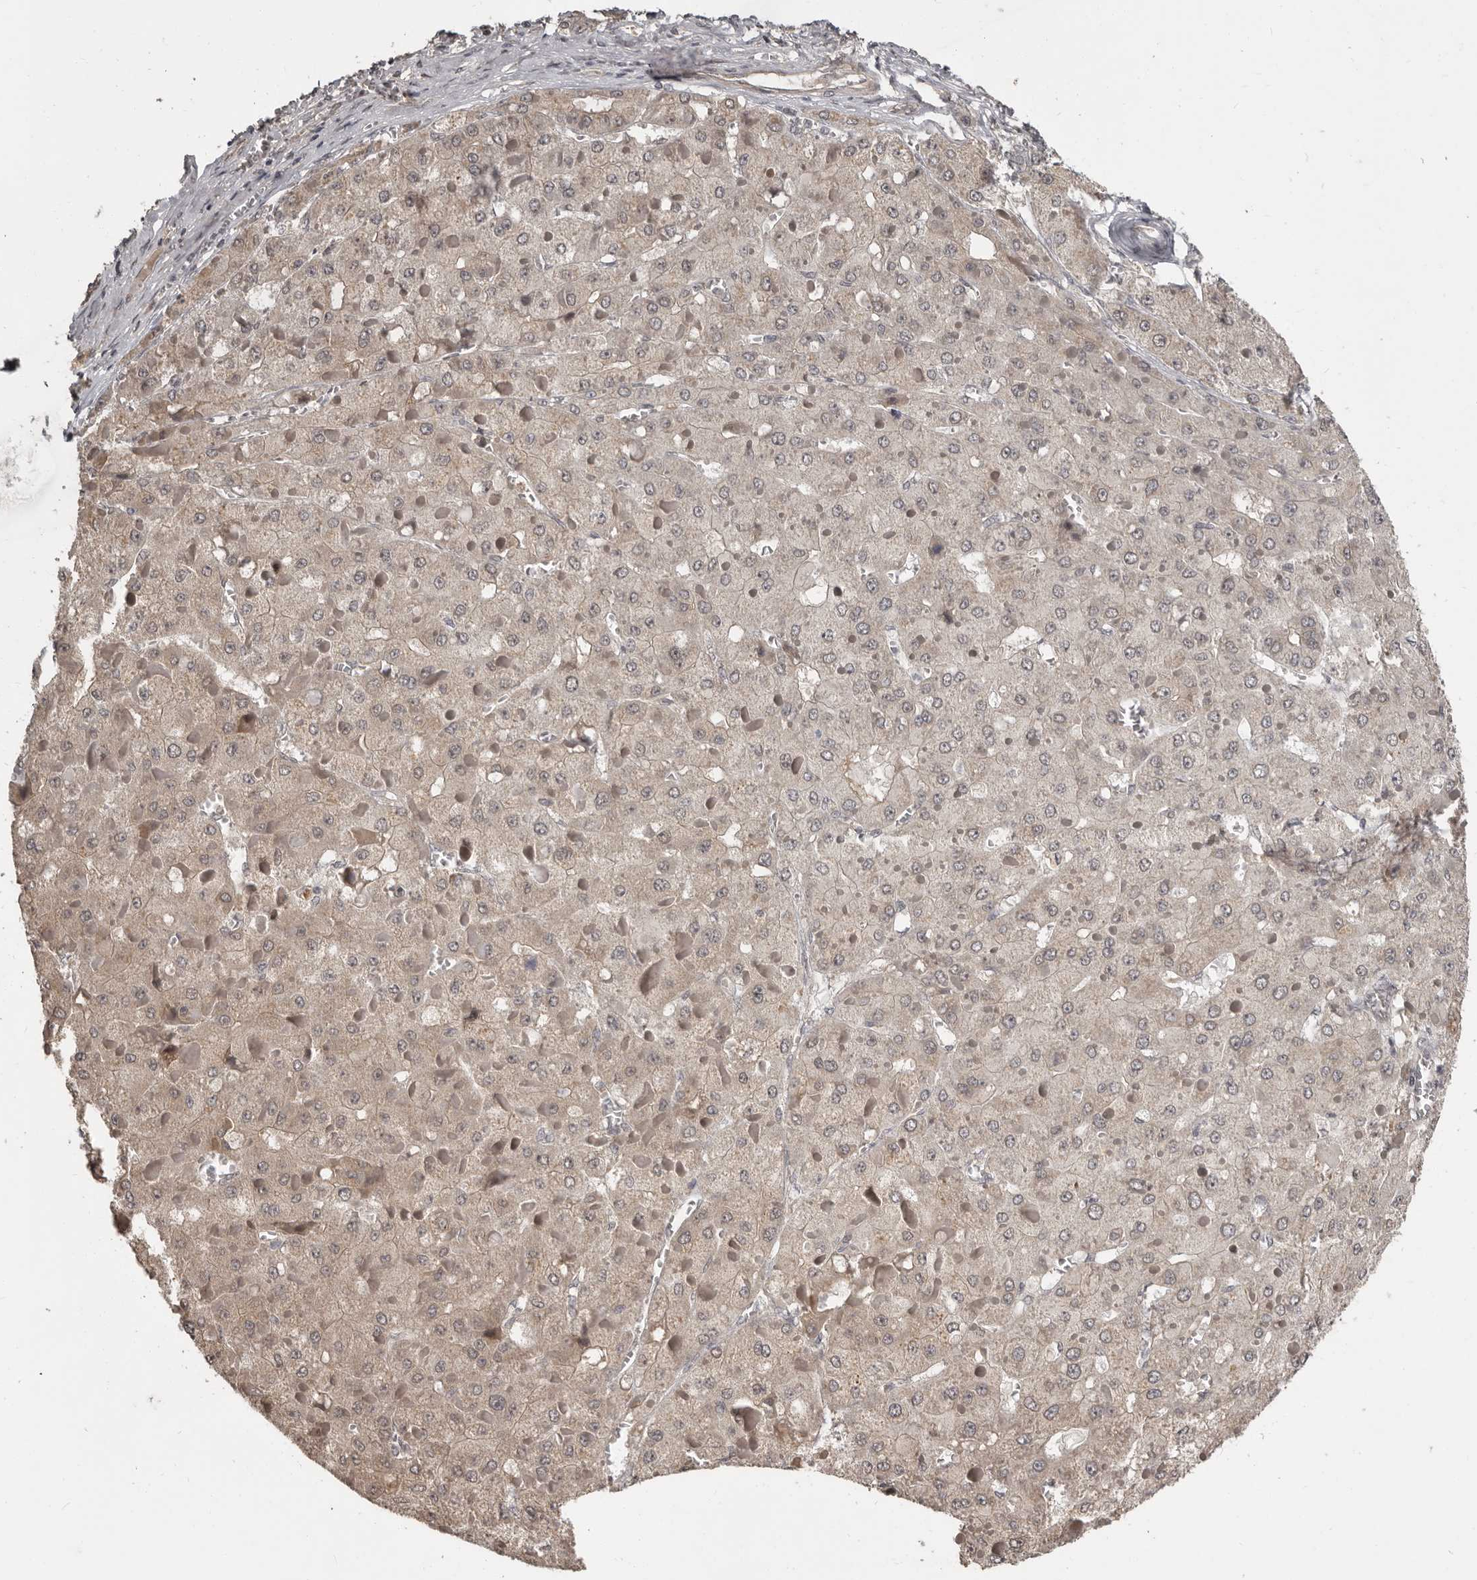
{"staining": {"intensity": "weak", "quantity": ">75%", "location": "cytoplasmic/membranous,nuclear"}, "tissue": "liver cancer", "cell_type": "Tumor cells", "image_type": "cancer", "snomed": [{"axis": "morphology", "description": "Carcinoma, Hepatocellular, NOS"}, {"axis": "topography", "description": "Liver"}], "caption": "The histopathology image displays immunohistochemical staining of liver cancer (hepatocellular carcinoma). There is weak cytoplasmic/membranous and nuclear expression is identified in about >75% of tumor cells. (brown staining indicates protein expression, while blue staining denotes nuclei).", "gene": "ZFP14", "patient": {"sex": "female", "age": 73}}